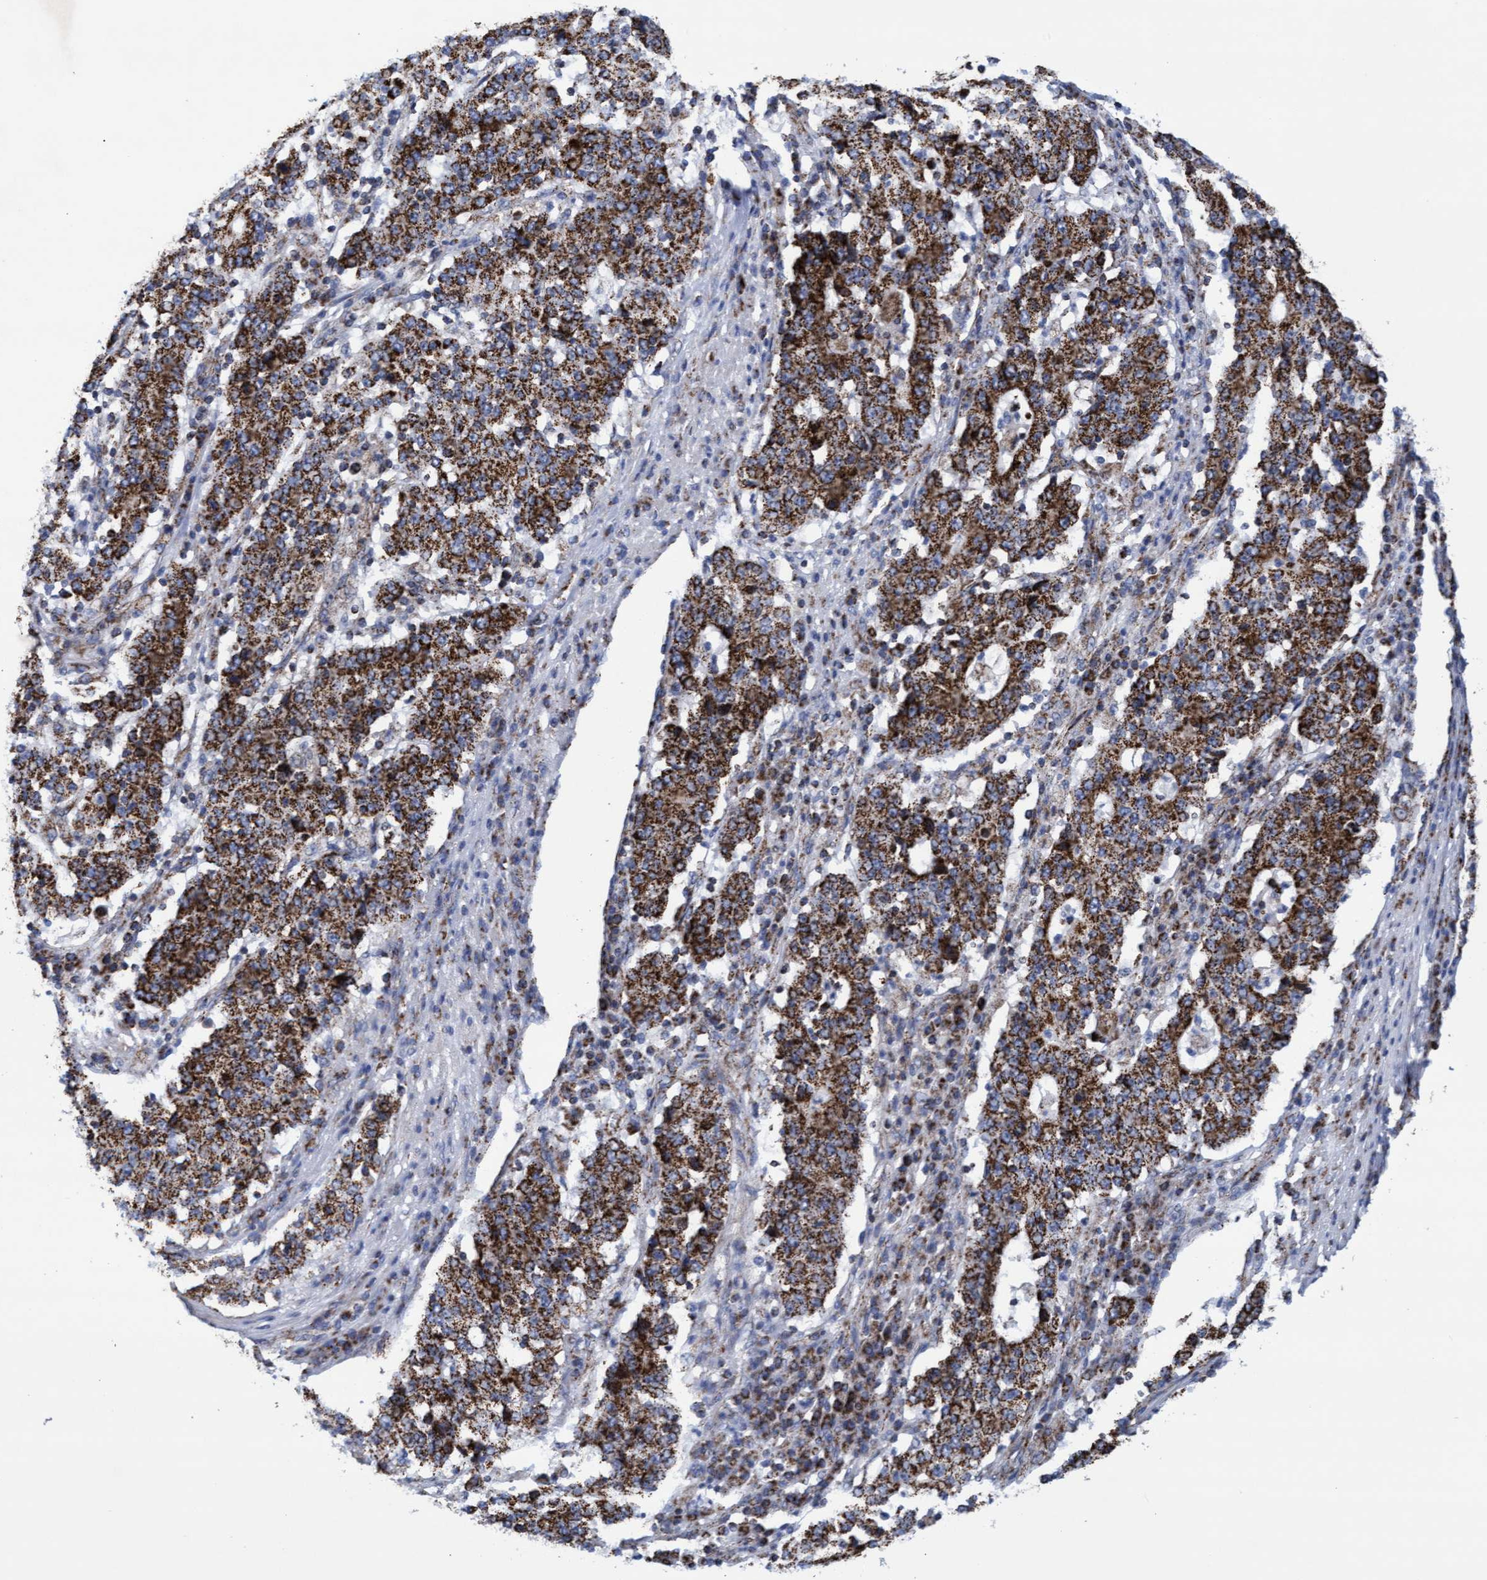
{"staining": {"intensity": "strong", "quantity": ">75%", "location": "cytoplasmic/membranous"}, "tissue": "stomach cancer", "cell_type": "Tumor cells", "image_type": "cancer", "snomed": [{"axis": "morphology", "description": "Adenocarcinoma, NOS"}, {"axis": "topography", "description": "Stomach"}], "caption": "High-magnification brightfield microscopy of adenocarcinoma (stomach) stained with DAB (3,3'-diaminobenzidine) (brown) and counterstained with hematoxylin (blue). tumor cells exhibit strong cytoplasmic/membranous staining is appreciated in about>75% of cells.", "gene": "MRPL38", "patient": {"sex": "male", "age": 59}}